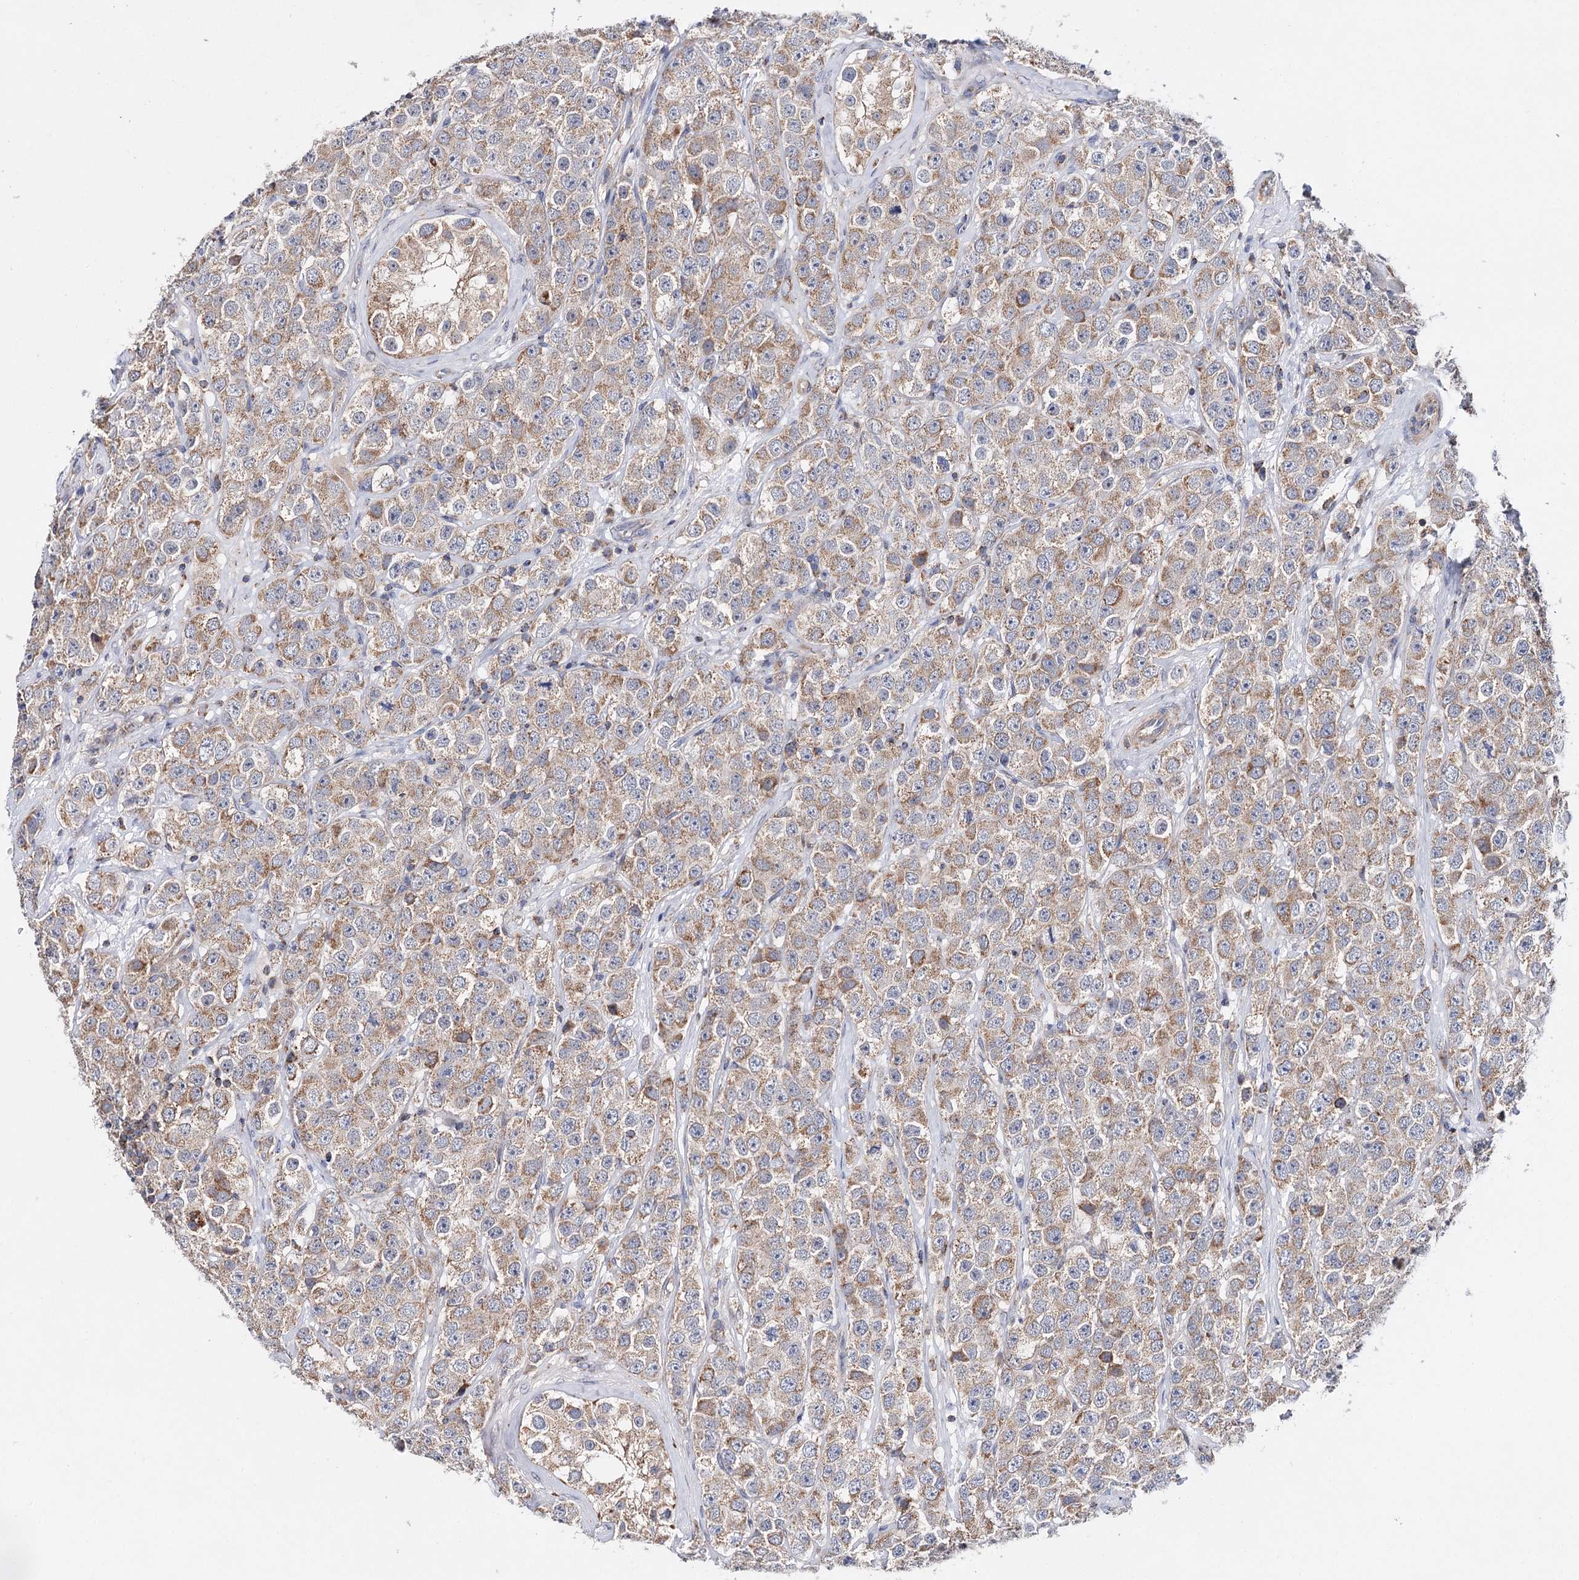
{"staining": {"intensity": "weak", "quantity": ">75%", "location": "cytoplasmic/membranous"}, "tissue": "testis cancer", "cell_type": "Tumor cells", "image_type": "cancer", "snomed": [{"axis": "morphology", "description": "Seminoma, NOS"}, {"axis": "topography", "description": "Testis"}], "caption": "This micrograph displays immunohistochemistry (IHC) staining of human testis cancer, with low weak cytoplasmic/membranous expression in approximately >75% of tumor cells.", "gene": "CFAP46", "patient": {"sex": "male", "age": 28}}